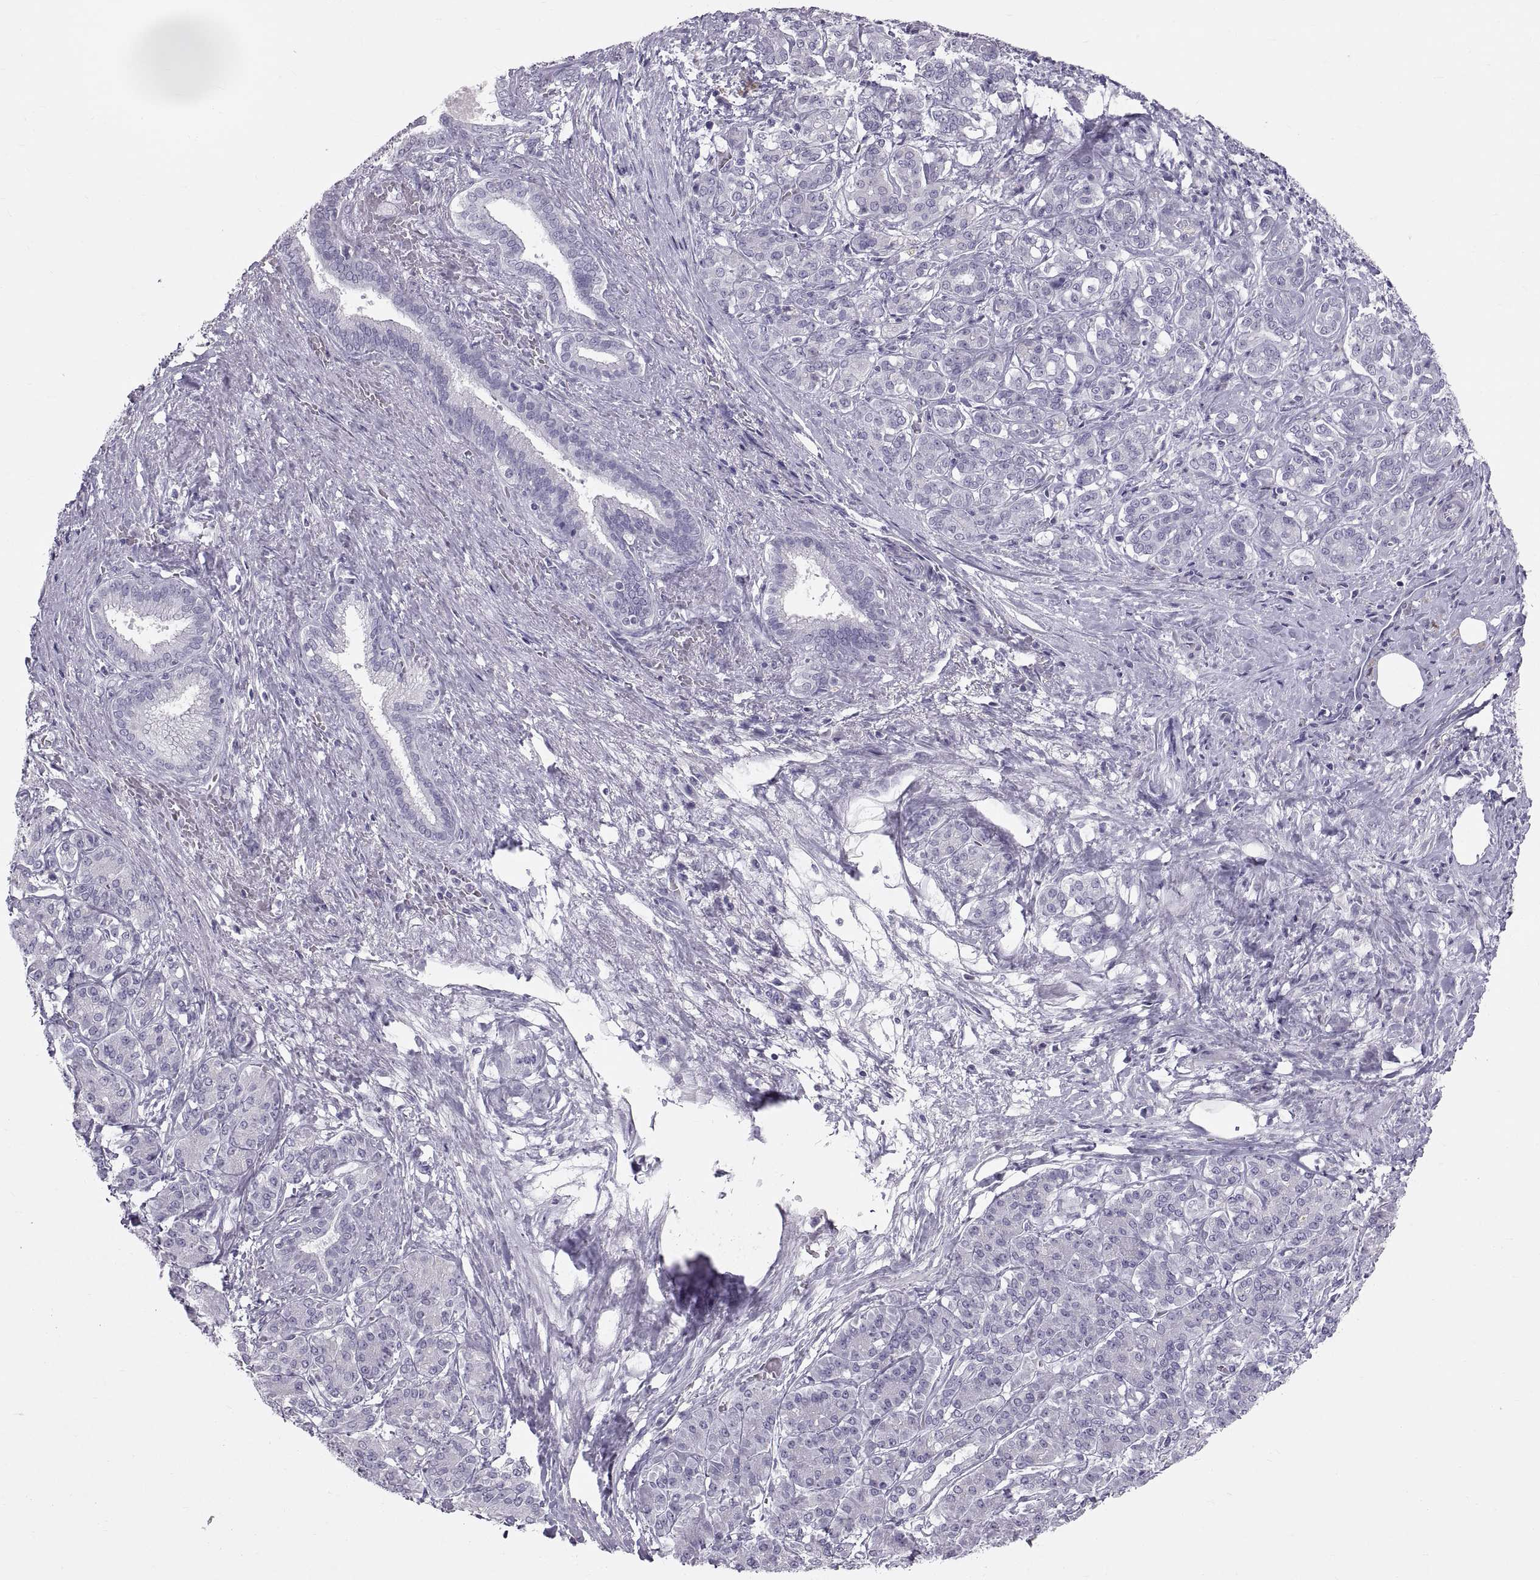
{"staining": {"intensity": "negative", "quantity": "none", "location": "none"}, "tissue": "pancreatic cancer", "cell_type": "Tumor cells", "image_type": "cancer", "snomed": [{"axis": "morphology", "description": "Normal tissue, NOS"}, {"axis": "morphology", "description": "Inflammation, NOS"}, {"axis": "morphology", "description": "Adenocarcinoma, NOS"}, {"axis": "topography", "description": "Pancreas"}], "caption": "This is a micrograph of IHC staining of adenocarcinoma (pancreatic), which shows no expression in tumor cells.", "gene": "SPACDR", "patient": {"sex": "male", "age": 57}}